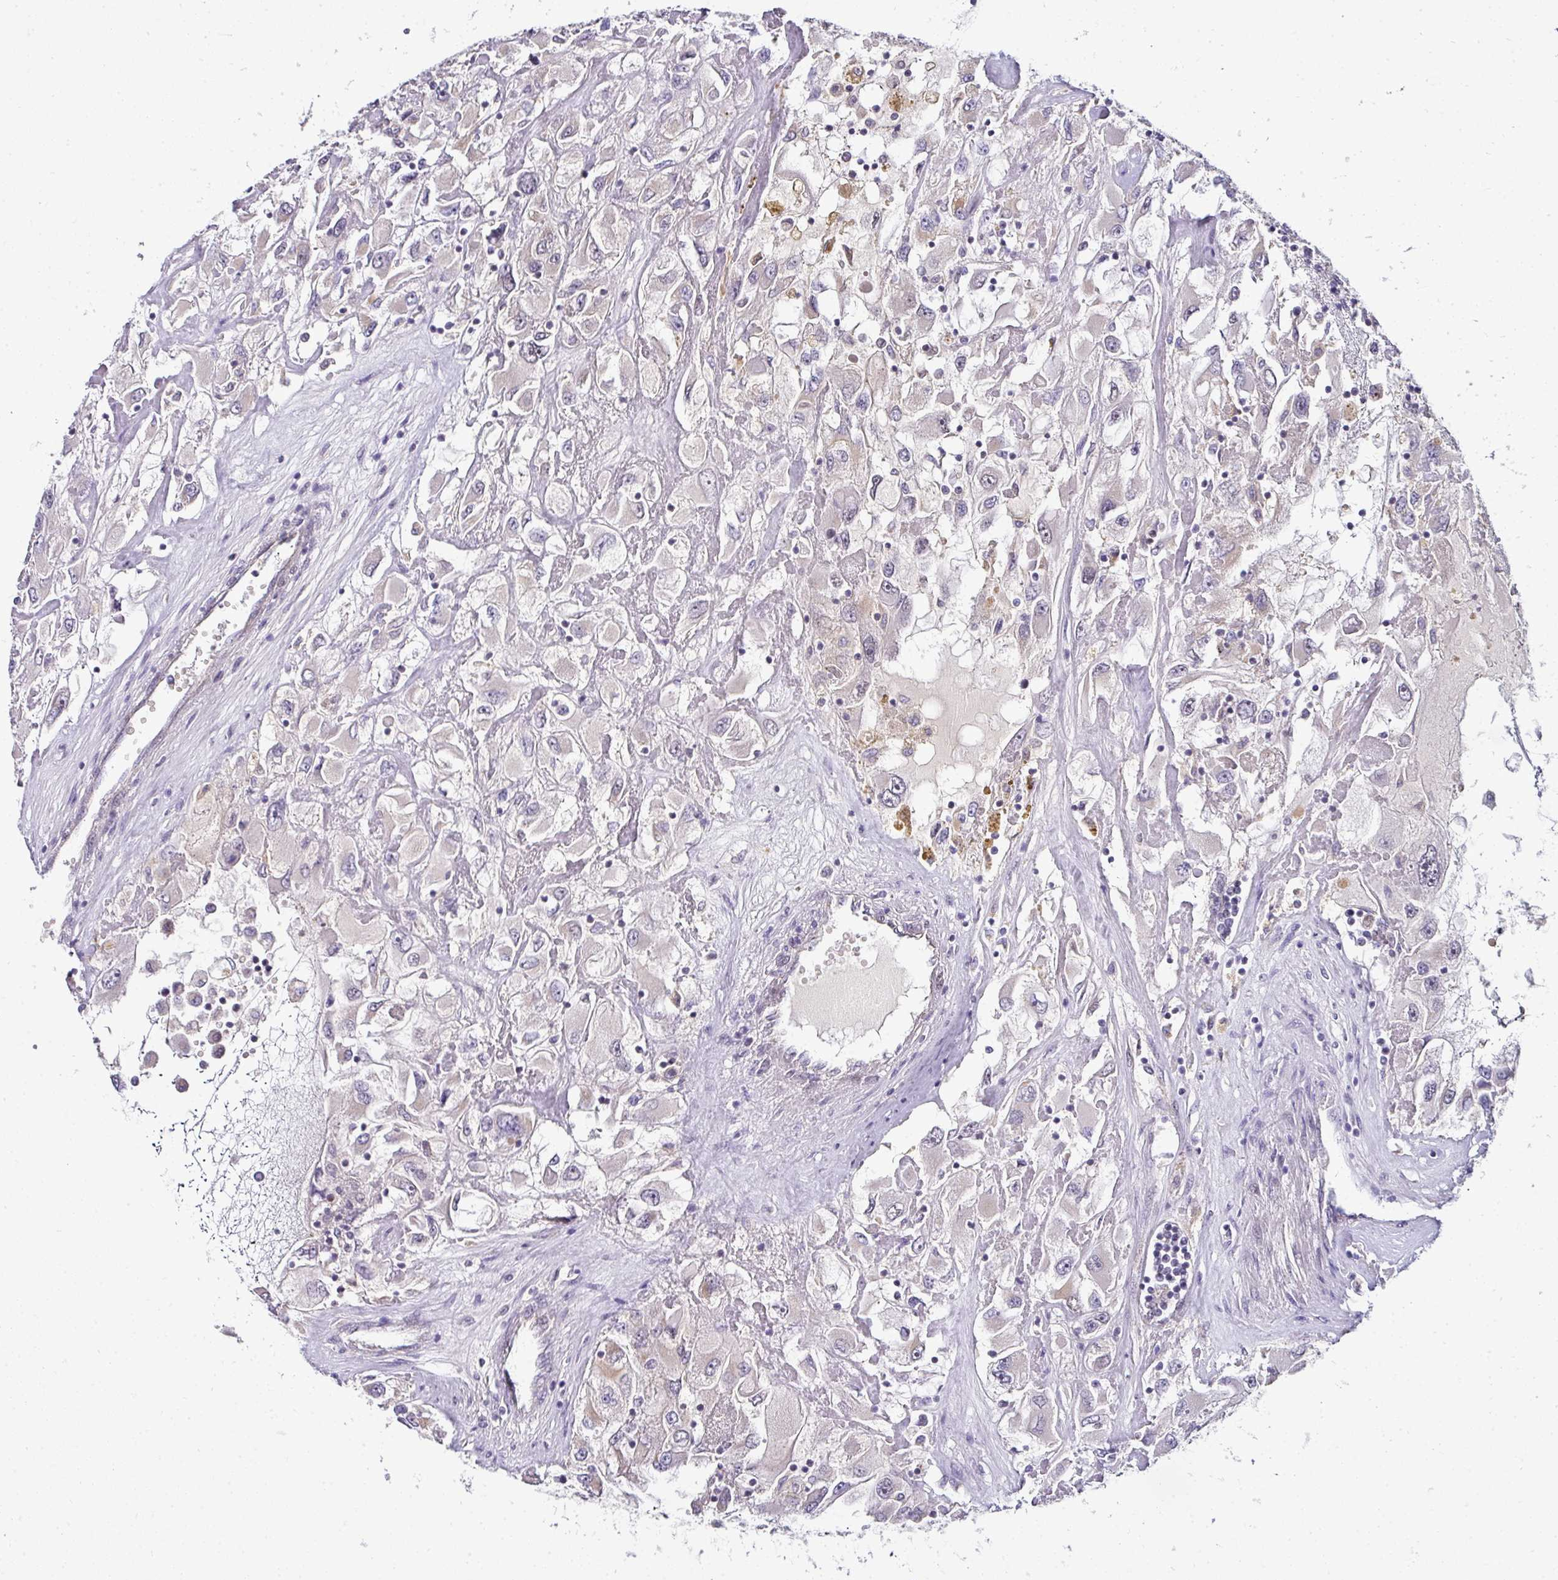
{"staining": {"intensity": "negative", "quantity": "none", "location": "none"}, "tissue": "renal cancer", "cell_type": "Tumor cells", "image_type": "cancer", "snomed": [{"axis": "morphology", "description": "Adenocarcinoma, NOS"}, {"axis": "topography", "description": "Kidney"}], "caption": "Immunohistochemical staining of human renal adenocarcinoma reveals no significant positivity in tumor cells.", "gene": "NAPSA", "patient": {"sex": "female", "age": 52}}